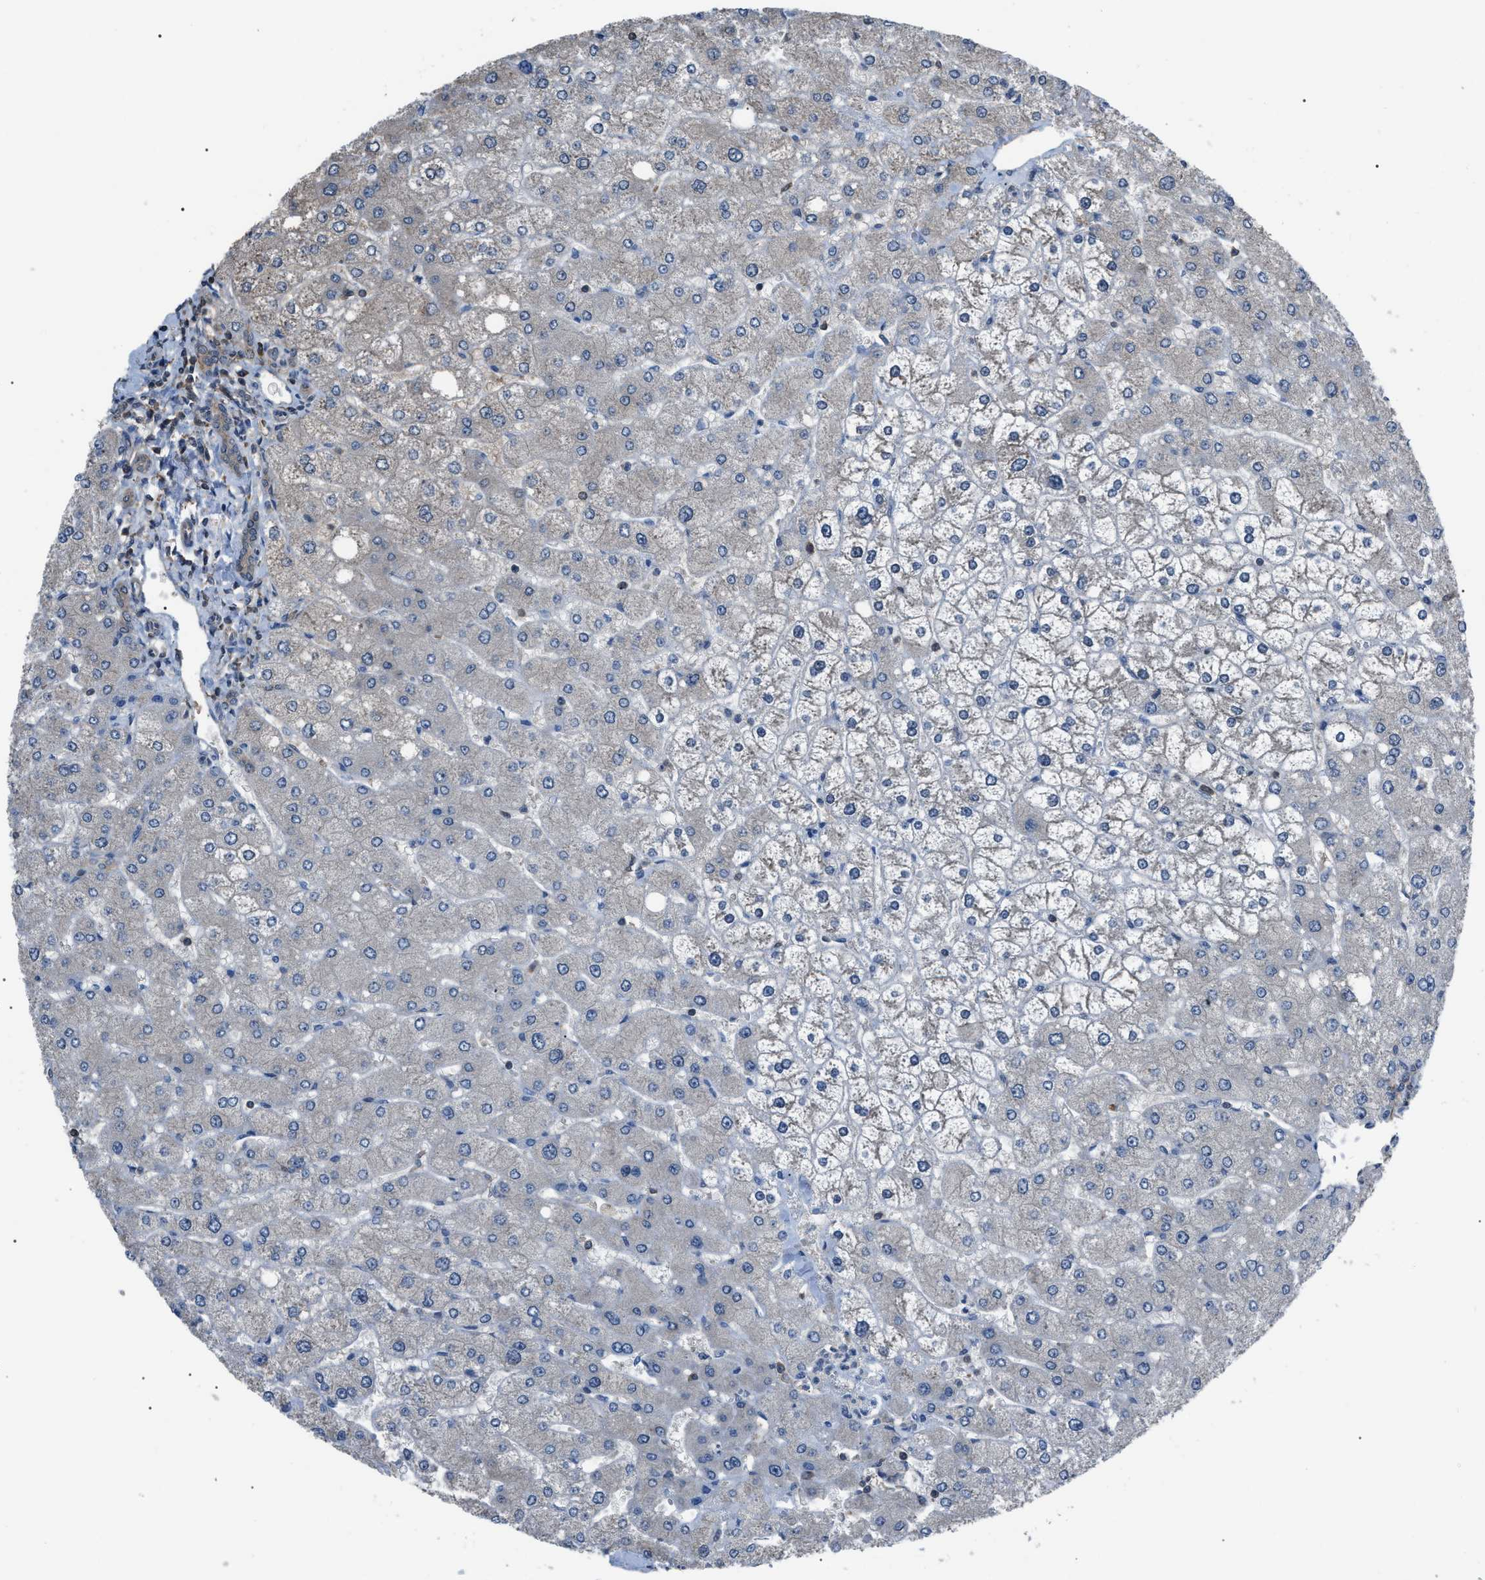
{"staining": {"intensity": "weak", "quantity": "<25%", "location": "cytoplasmic/membranous"}, "tissue": "liver", "cell_type": "Cholangiocytes", "image_type": "normal", "snomed": [{"axis": "morphology", "description": "Normal tissue, NOS"}, {"axis": "topography", "description": "Liver"}], "caption": "High power microscopy photomicrograph of an immunohistochemistry (IHC) photomicrograph of normal liver, revealing no significant expression in cholangiocytes.", "gene": "PDCD5", "patient": {"sex": "male", "age": 55}}